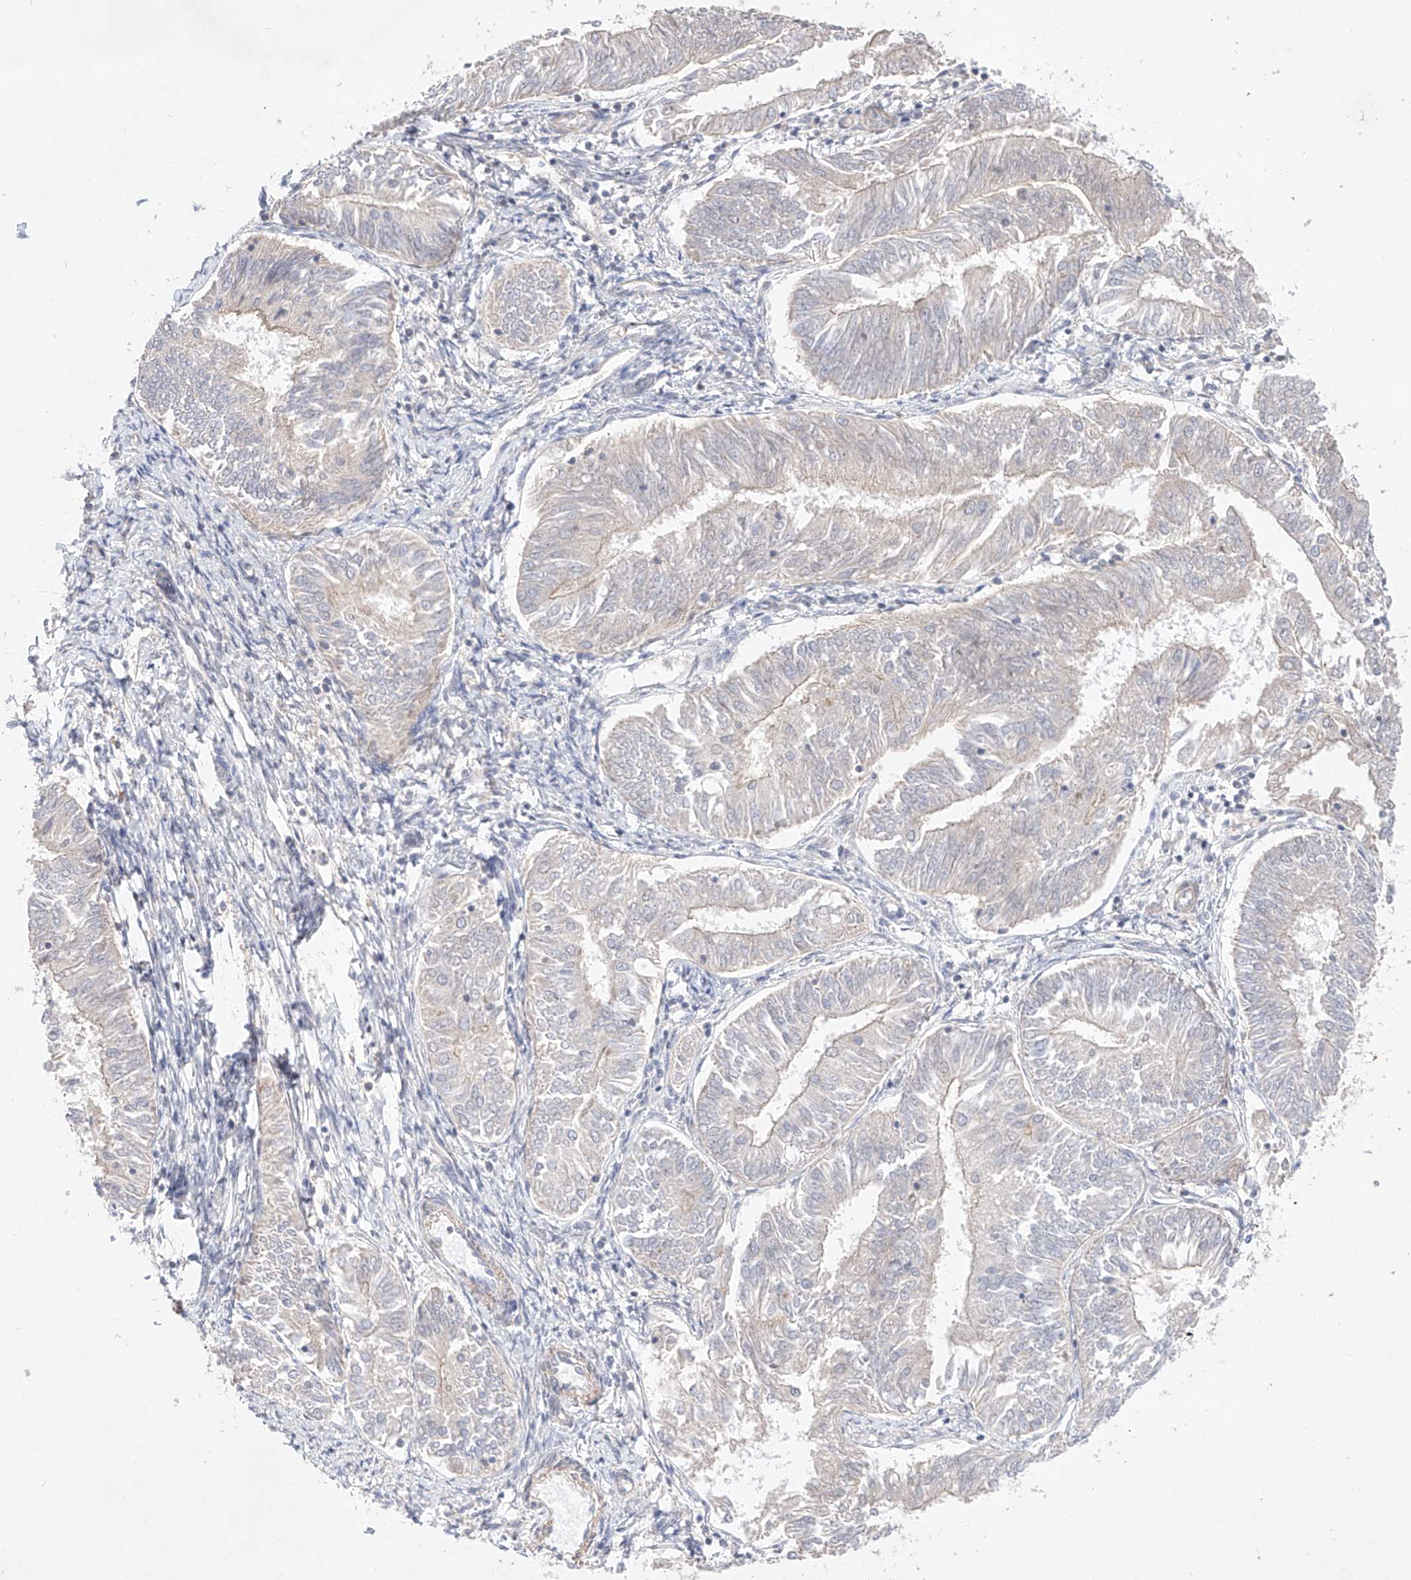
{"staining": {"intensity": "negative", "quantity": "none", "location": "none"}, "tissue": "endometrial cancer", "cell_type": "Tumor cells", "image_type": "cancer", "snomed": [{"axis": "morphology", "description": "Adenocarcinoma, NOS"}, {"axis": "topography", "description": "Endometrium"}], "caption": "High magnification brightfield microscopy of endometrial cancer (adenocarcinoma) stained with DAB (brown) and counterstained with hematoxylin (blue): tumor cells show no significant positivity.", "gene": "TSR2", "patient": {"sex": "female", "age": 58}}